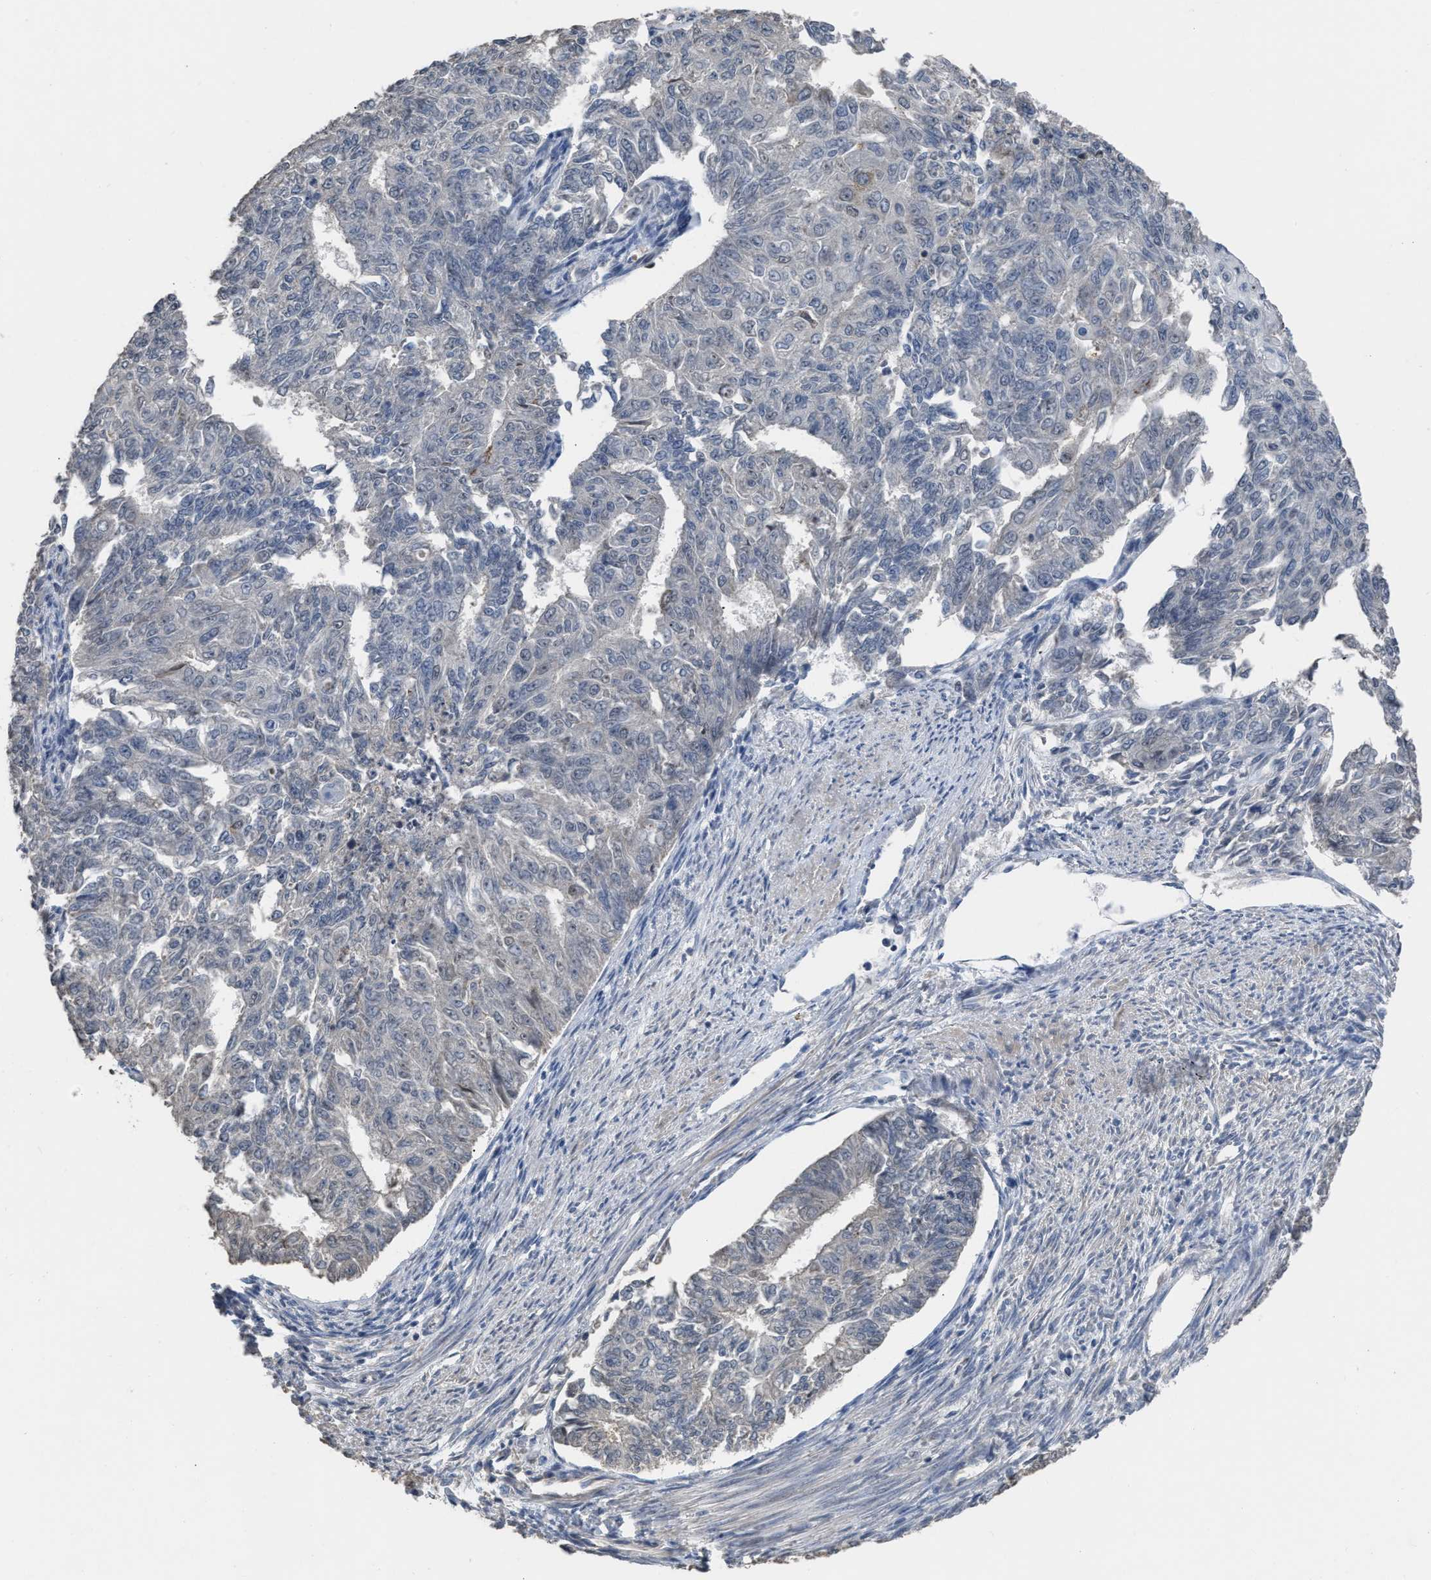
{"staining": {"intensity": "negative", "quantity": "none", "location": "none"}, "tissue": "endometrial cancer", "cell_type": "Tumor cells", "image_type": "cancer", "snomed": [{"axis": "morphology", "description": "Adenocarcinoma, NOS"}, {"axis": "topography", "description": "Endometrium"}], "caption": "Tumor cells show no significant positivity in endometrial adenocarcinoma.", "gene": "SETDB1", "patient": {"sex": "female", "age": 32}}